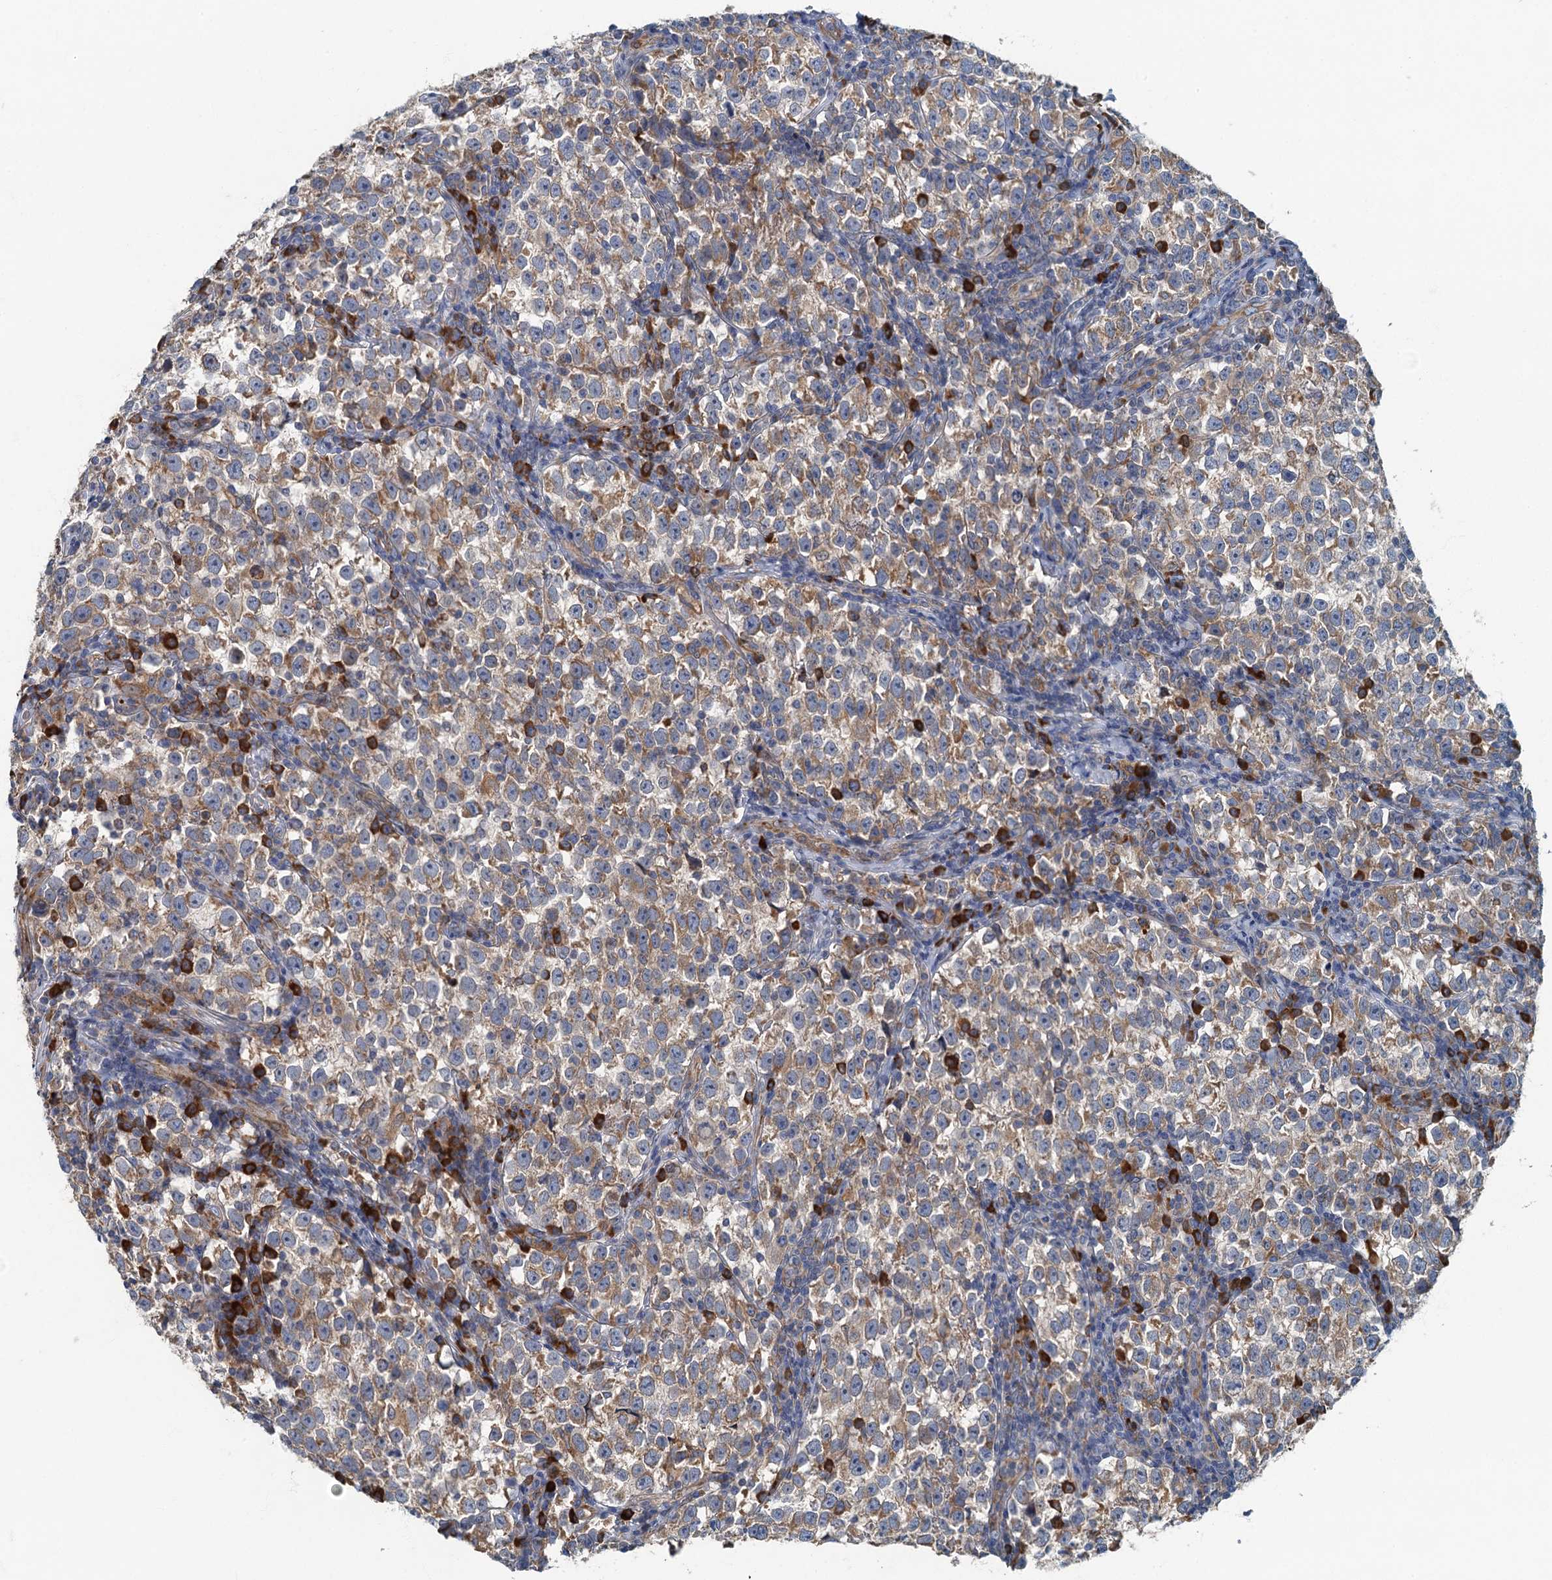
{"staining": {"intensity": "moderate", "quantity": ">75%", "location": "cytoplasmic/membranous"}, "tissue": "testis cancer", "cell_type": "Tumor cells", "image_type": "cancer", "snomed": [{"axis": "morphology", "description": "Normal tissue, NOS"}, {"axis": "morphology", "description": "Seminoma, NOS"}, {"axis": "topography", "description": "Testis"}], "caption": "A micrograph of seminoma (testis) stained for a protein exhibits moderate cytoplasmic/membranous brown staining in tumor cells.", "gene": "SPDYC", "patient": {"sex": "male", "age": 43}}